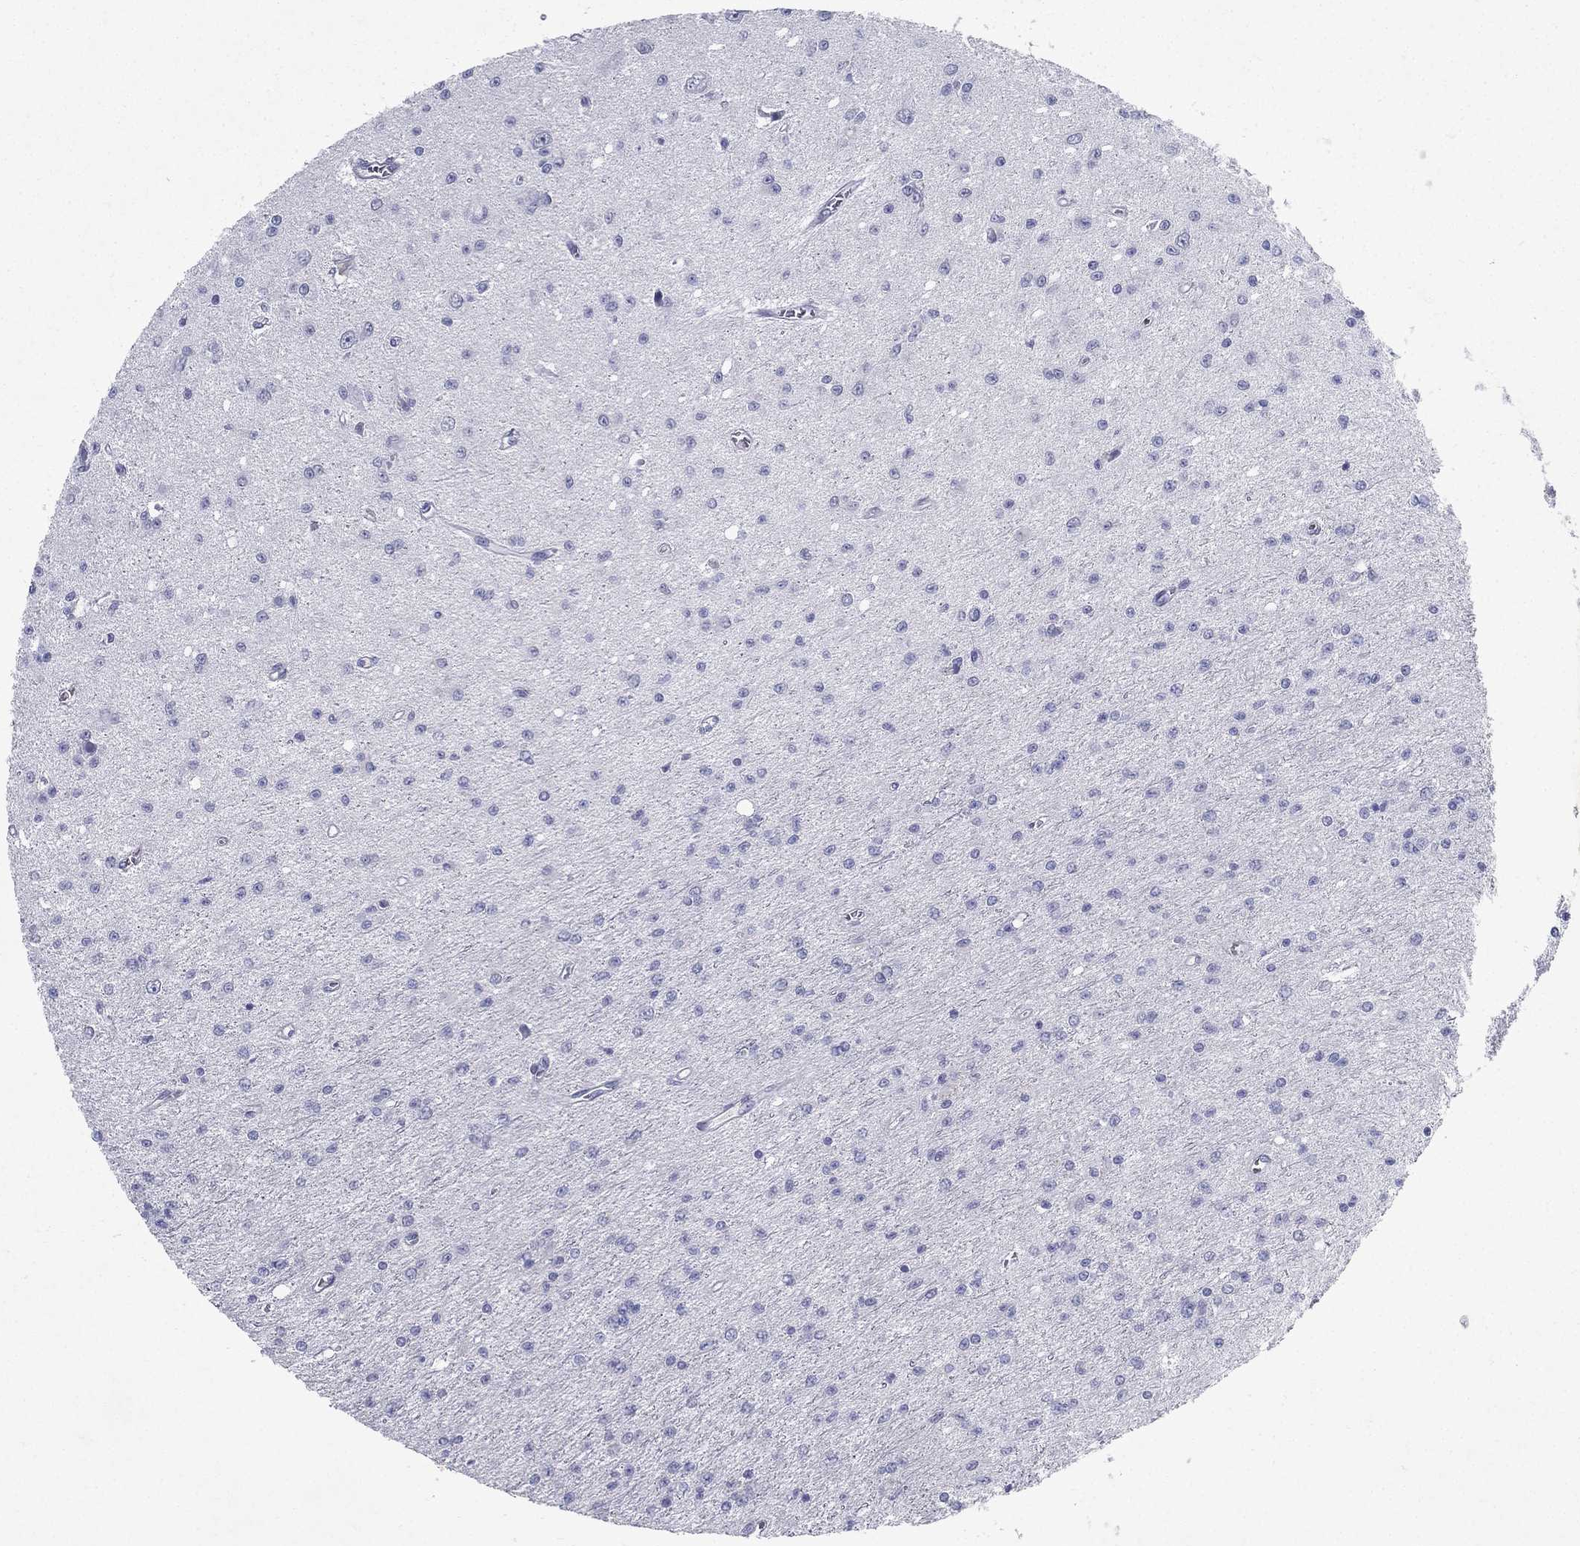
{"staining": {"intensity": "negative", "quantity": "none", "location": "none"}, "tissue": "glioma", "cell_type": "Tumor cells", "image_type": "cancer", "snomed": [{"axis": "morphology", "description": "Glioma, malignant, Low grade"}, {"axis": "topography", "description": "Brain"}], "caption": "A histopathology image of human glioma is negative for staining in tumor cells. Nuclei are stained in blue.", "gene": "RGS13", "patient": {"sex": "female", "age": 45}}